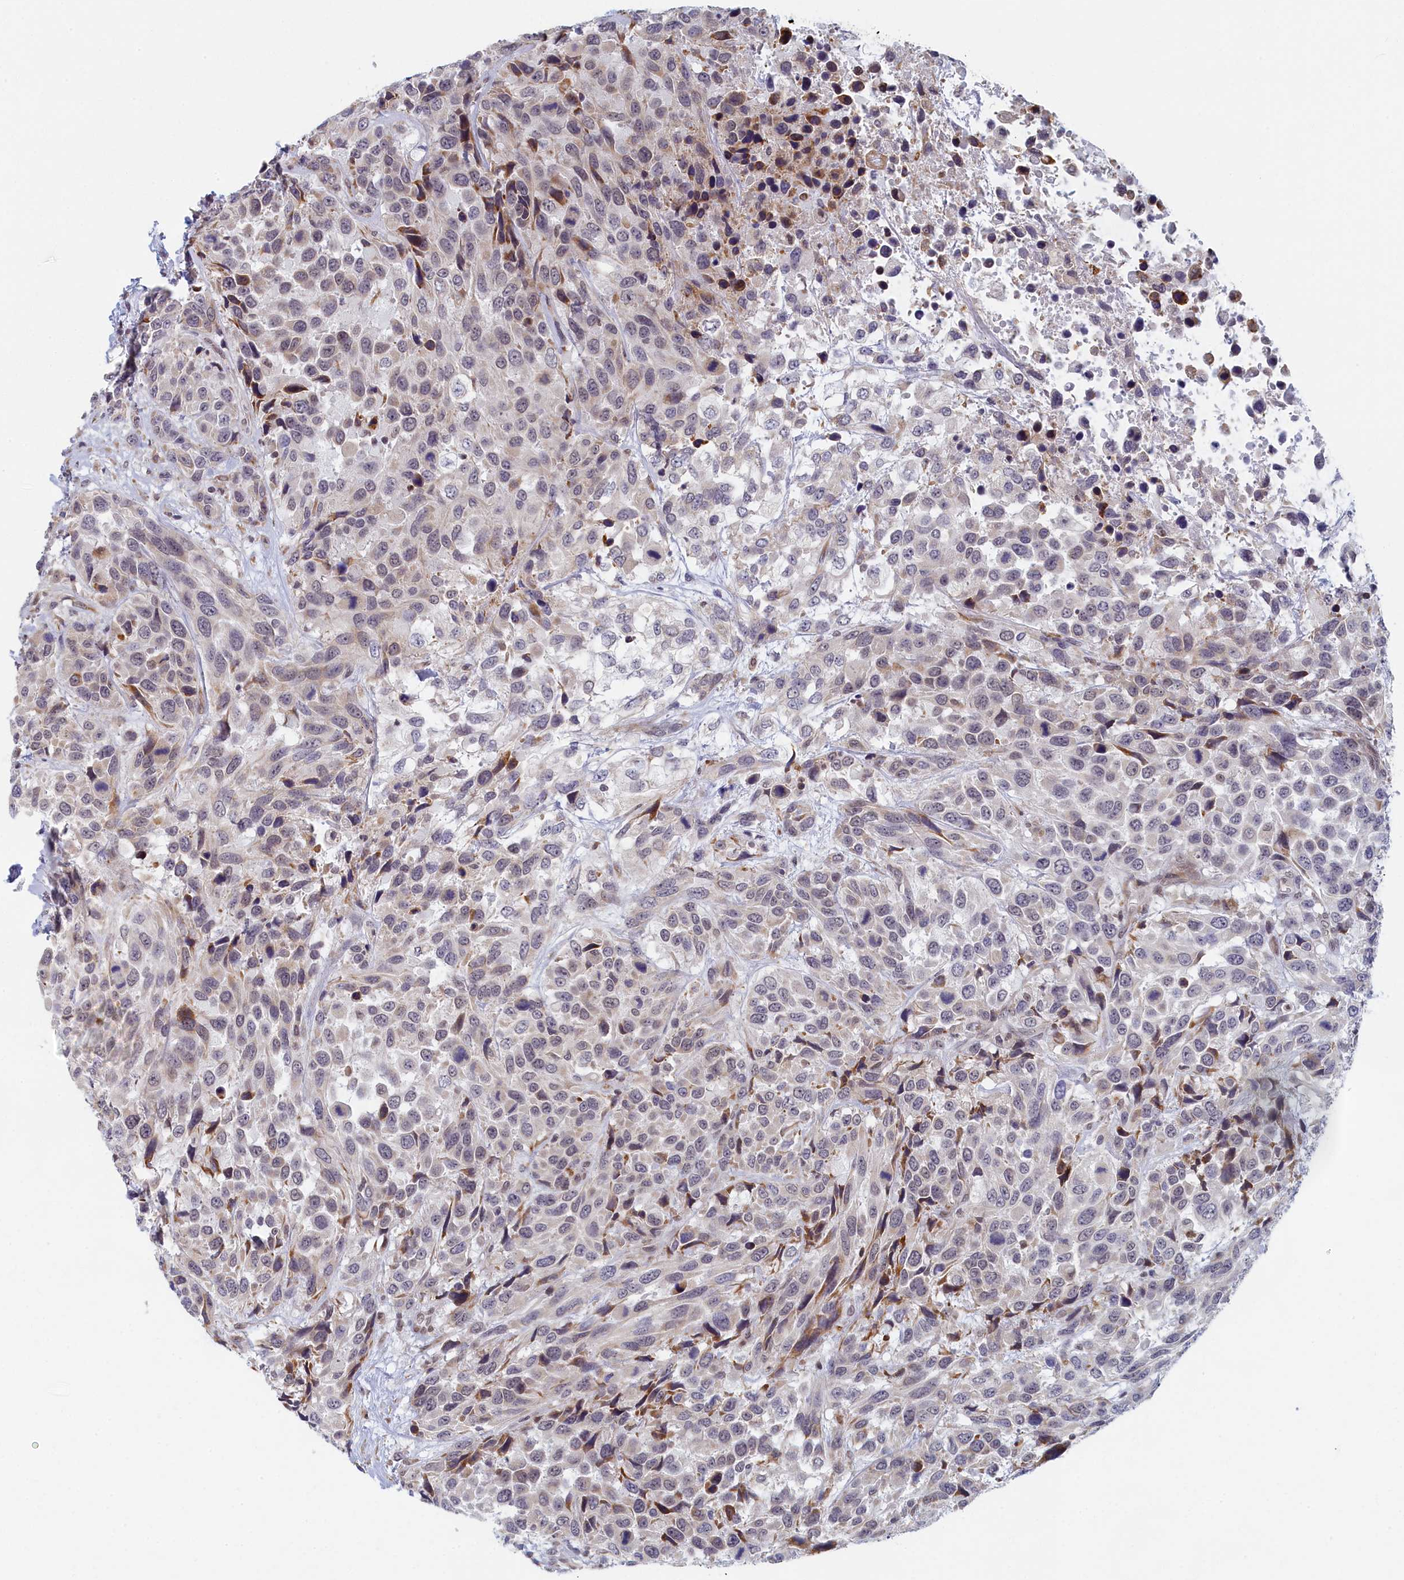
{"staining": {"intensity": "negative", "quantity": "none", "location": "none"}, "tissue": "urothelial cancer", "cell_type": "Tumor cells", "image_type": "cancer", "snomed": [{"axis": "morphology", "description": "Urothelial carcinoma, High grade"}, {"axis": "topography", "description": "Urinary bladder"}], "caption": "This is an immunohistochemistry micrograph of high-grade urothelial carcinoma. There is no expression in tumor cells.", "gene": "DNAJC17", "patient": {"sex": "female", "age": 70}}